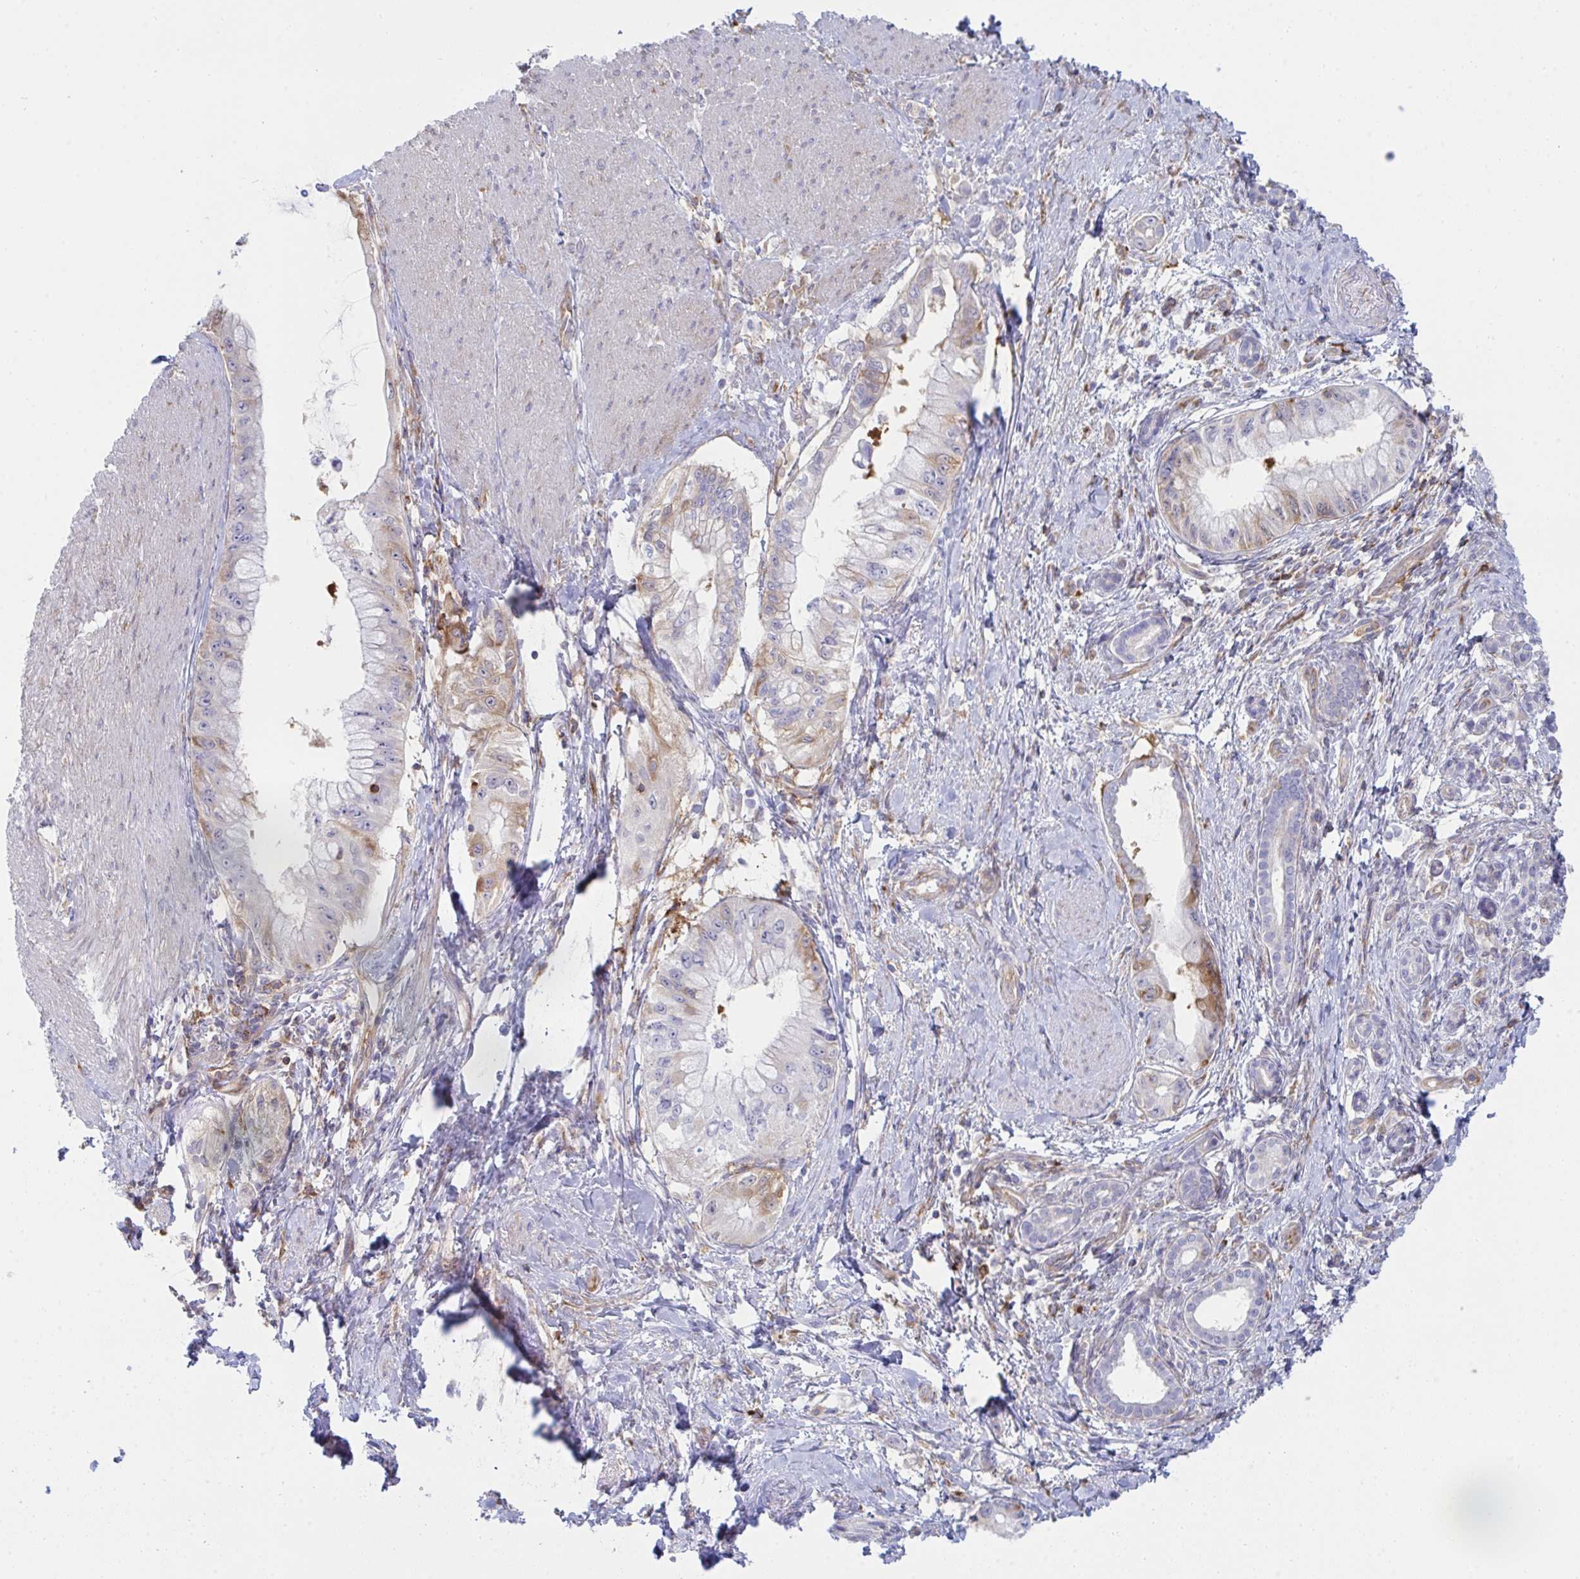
{"staining": {"intensity": "moderate", "quantity": "<25%", "location": "cytoplasmic/membranous"}, "tissue": "pancreatic cancer", "cell_type": "Tumor cells", "image_type": "cancer", "snomed": [{"axis": "morphology", "description": "Adenocarcinoma, NOS"}, {"axis": "topography", "description": "Pancreas"}], "caption": "DAB (3,3'-diaminobenzidine) immunohistochemical staining of pancreatic adenocarcinoma displays moderate cytoplasmic/membranous protein expression in about <25% of tumor cells.", "gene": "WNK1", "patient": {"sex": "male", "age": 48}}